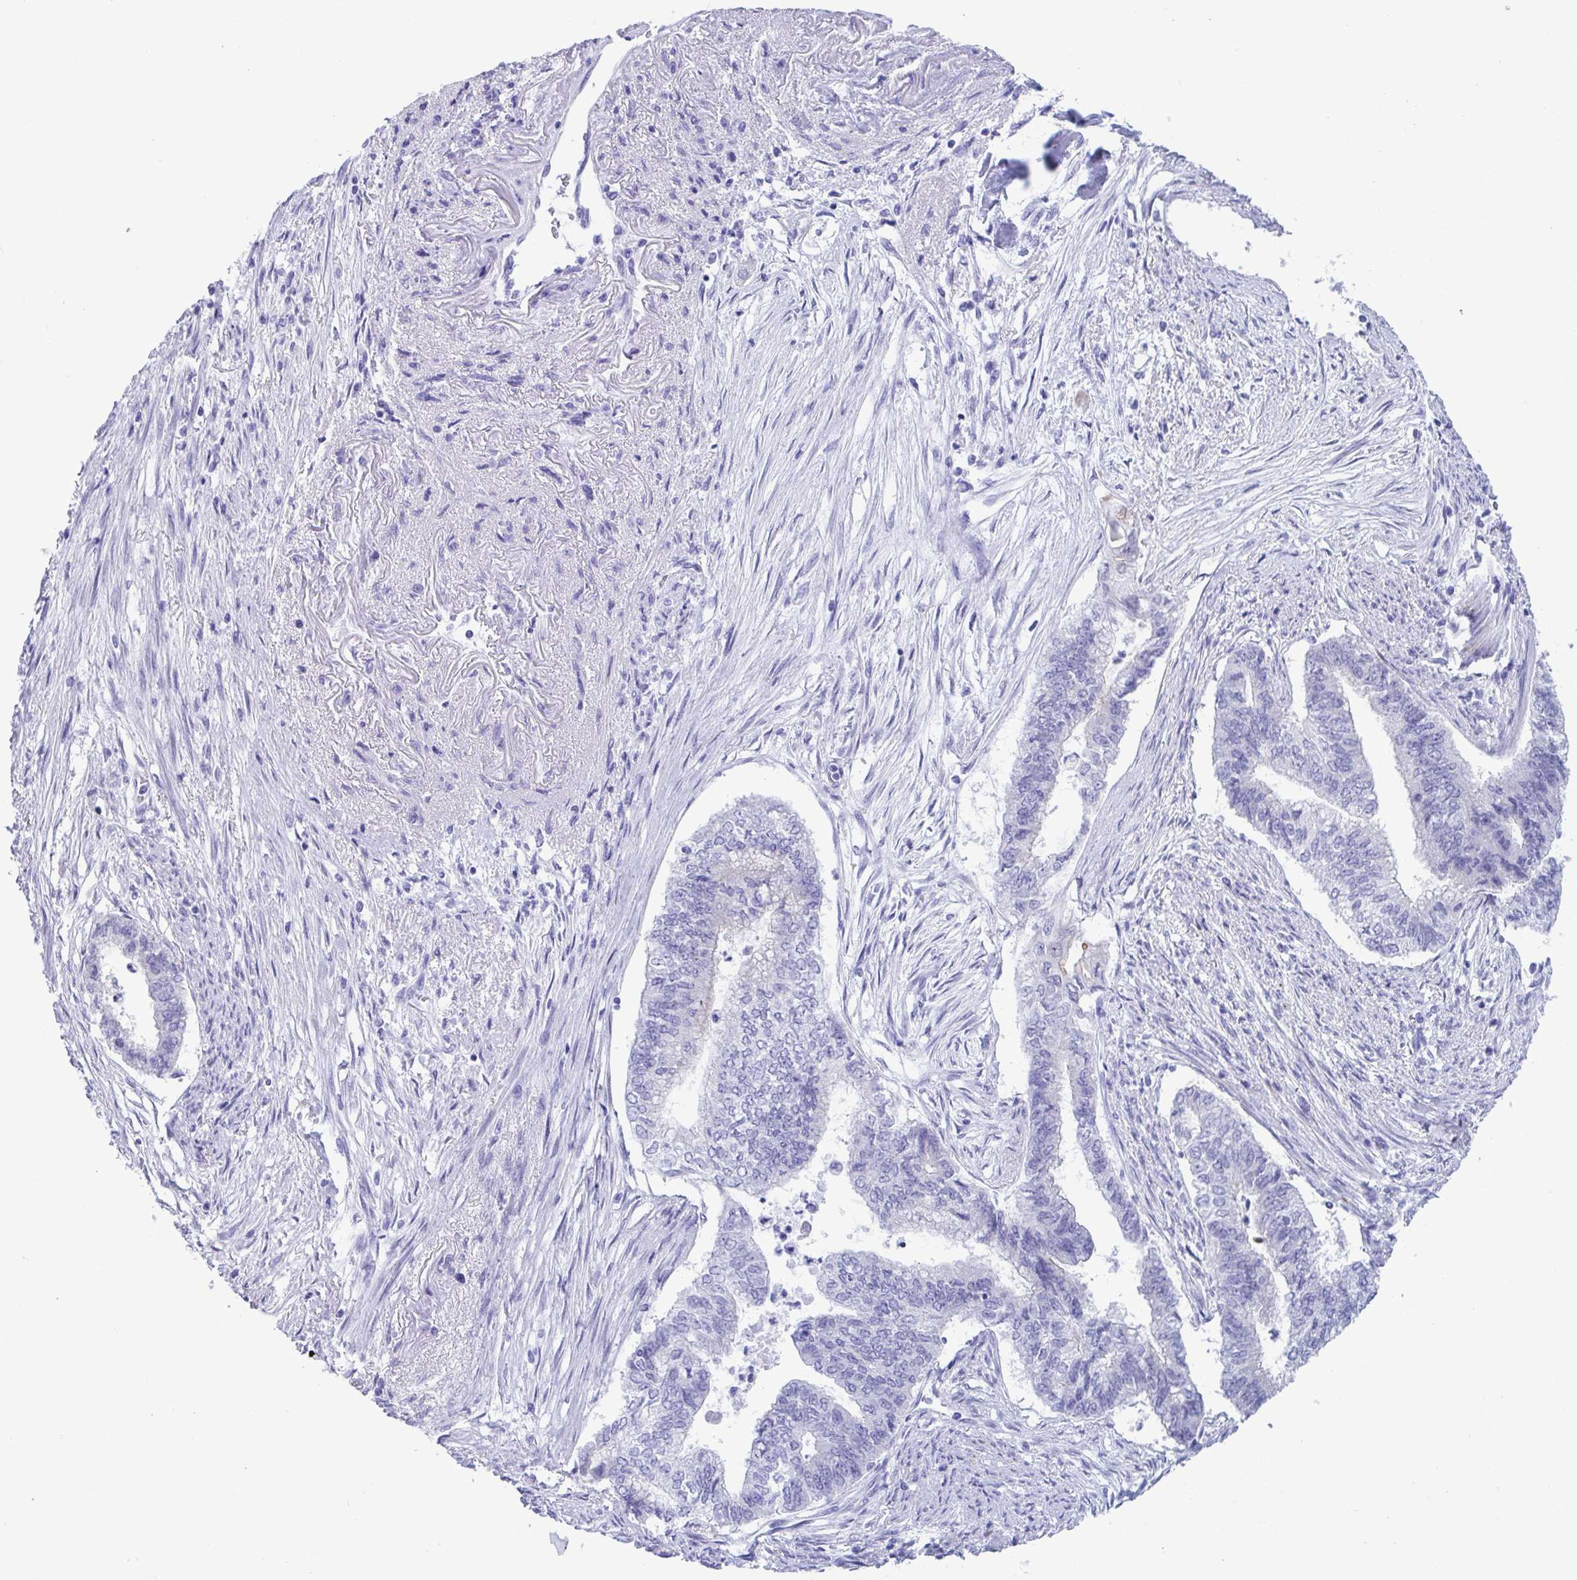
{"staining": {"intensity": "negative", "quantity": "none", "location": "none"}, "tissue": "endometrial cancer", "cell_type": "Tumor cells", "image_type": "cancer", "snomed": [{"axis": "morphology", "description": "Adenocarcinoma, NOS"}, {"axis": "topography", "description": "Endometrium"}], "caption": "Immunohistochemical staining of human endometrial cancer (adenocarcinoma) exhibits no significant staining in tumor cells.", "gene": "TTC30B", "patient": {"sex": "female", "age": 65}}